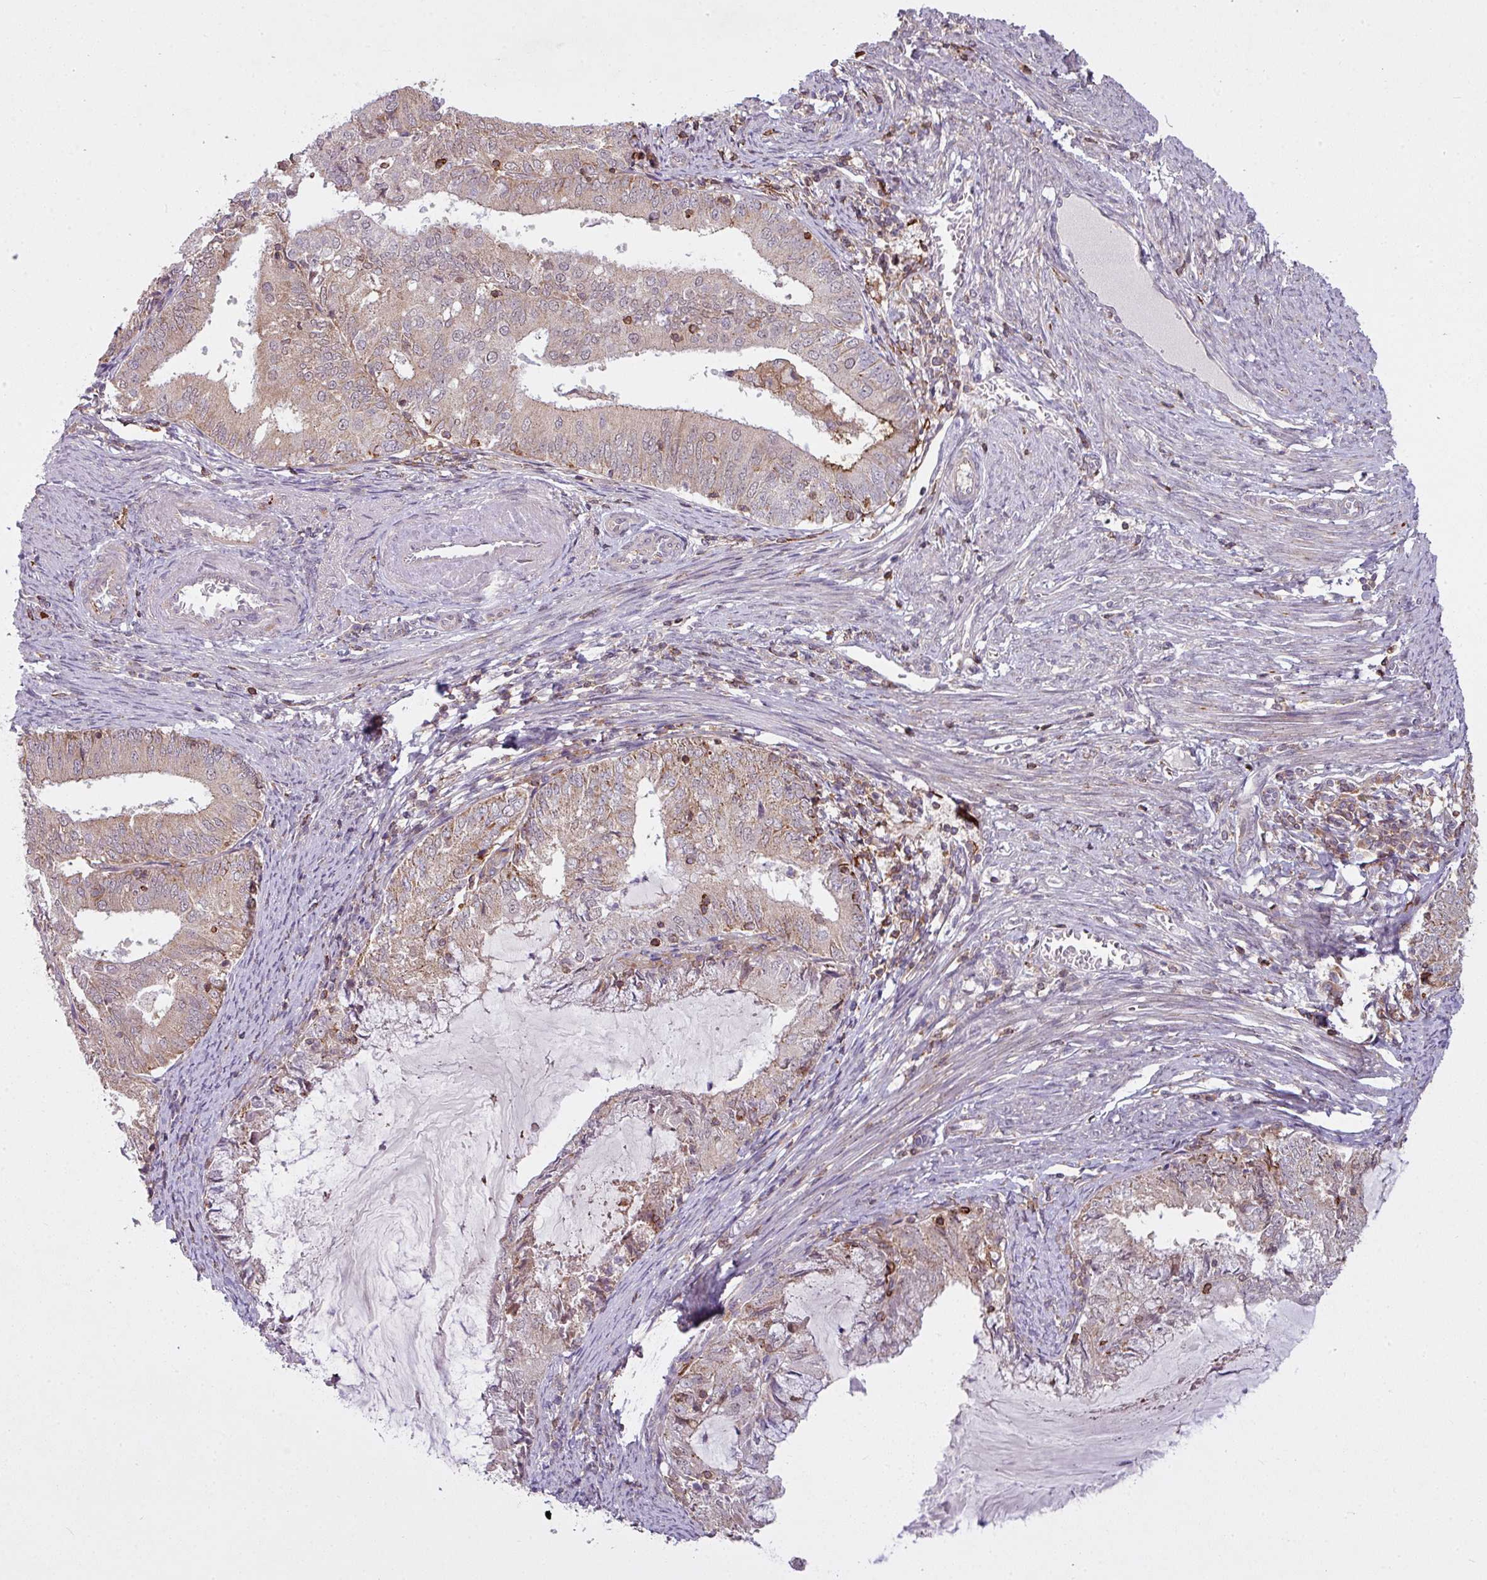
{"staining": {"intensity": "weak", "quantity": "<25%", "location": "cytoplasmic/membranous"}, "tissue": "endometrial cancer", "cell_type": "Tumor cells", "image_type": "cancer", "snomed": [{"axis": "morphology", "description": "Adenocarcinoma, NOS"}, {"axis": "topography", "description": "Endometrium"}], "caption": "Immunohistochemistry histopathology image of endometrial adenocarcinoma stained for a protein (brown), which reveals no expression in tumor cells.", "gene": "ZC2HC1C", "patient": {"sex": "female", "age": 57}}